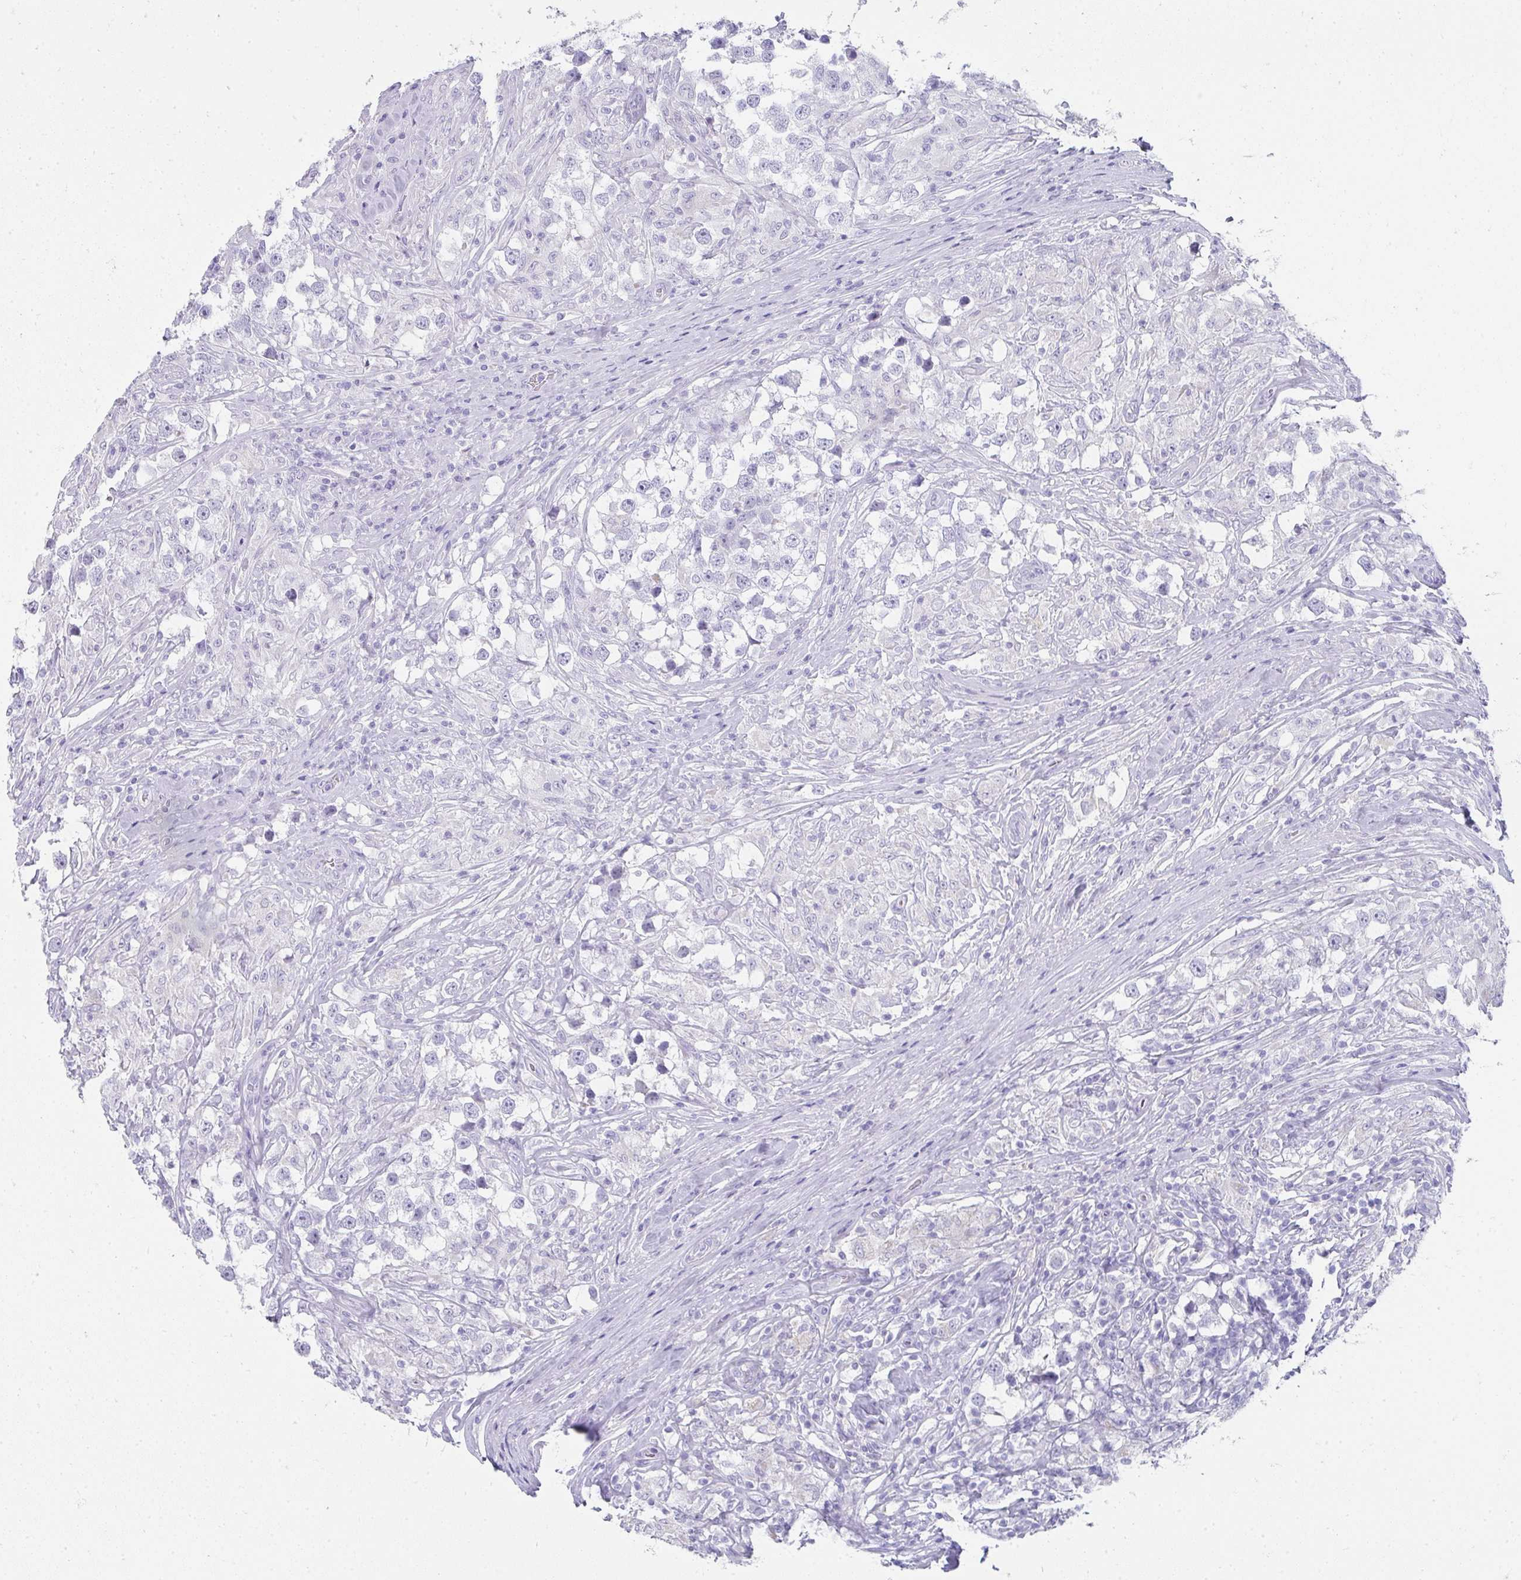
{"staining": {"intensity": "negative", "quantity": "none", "location": "none"}, "tissue": "testis cancer", "cell_type": "Tumor cells", "image_type": "cancer", "snomed": [{"axis": "morphology", "description": "Seminoma, NOS"}, {"axis": "topography", "description": "Testis"}], "caption": "A micrograph of testis cancer (seminoma) stained for a protein reveals no brown staining in tumor cells.", "gene": "RLF", "patient": {"sex": "male", "age": 46}}